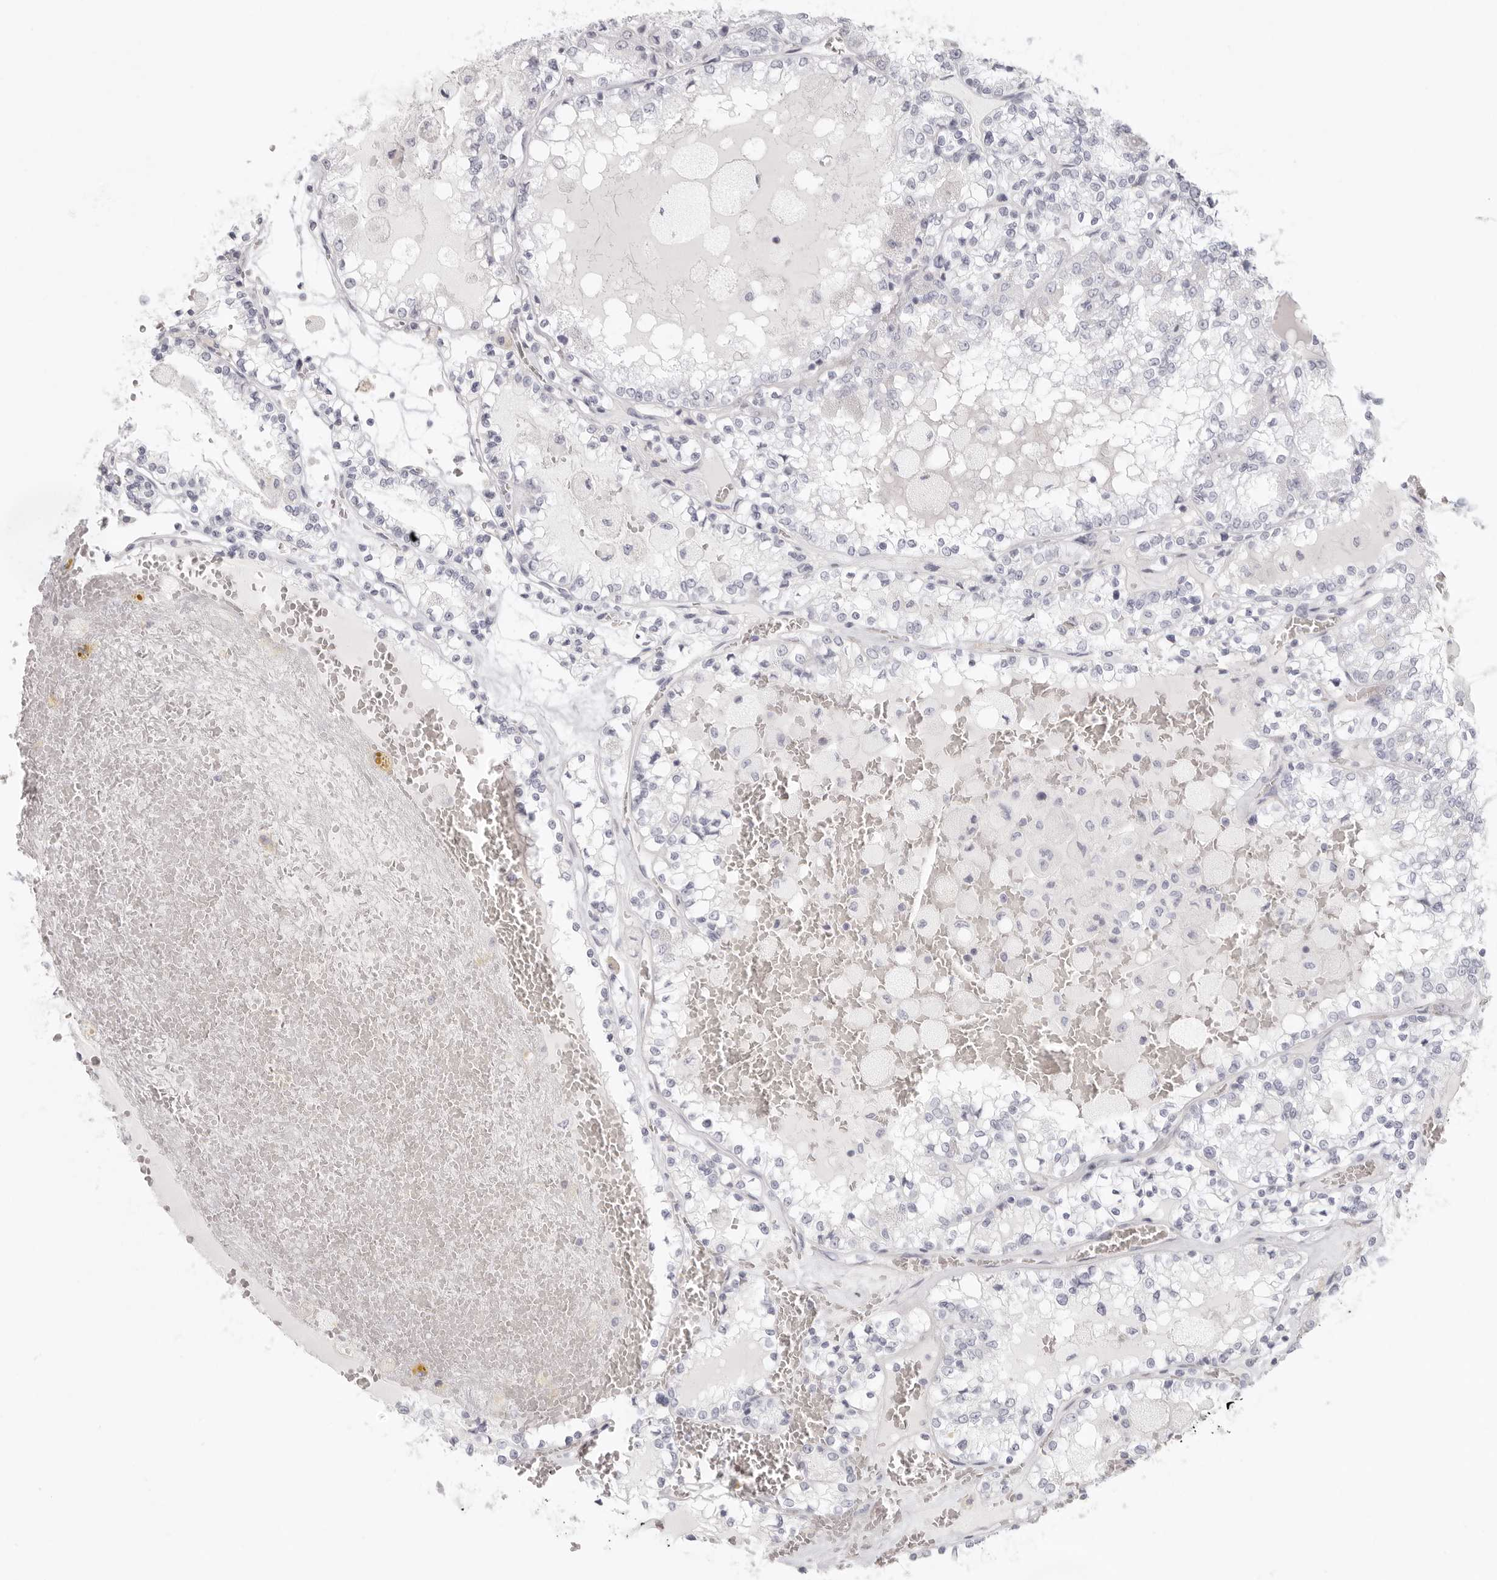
{"staining": {"intensity": "negative", "quantity": "none", "location": "none"}, "tissue": "renal cancer", "cell_type": "Tumor cells", "image_type": "cancer", "snomed": [{"axis": "morphology", "description": "Adenocarcinoma, NOS"}, {"axis": "topography", "description": "Kidney"}], "caption": "This is an IHC micrograph of renal cancer. There is no staining in tumor cells.", "gene": "RXFP1", "patient": {"sex": "female", "age": 56}}